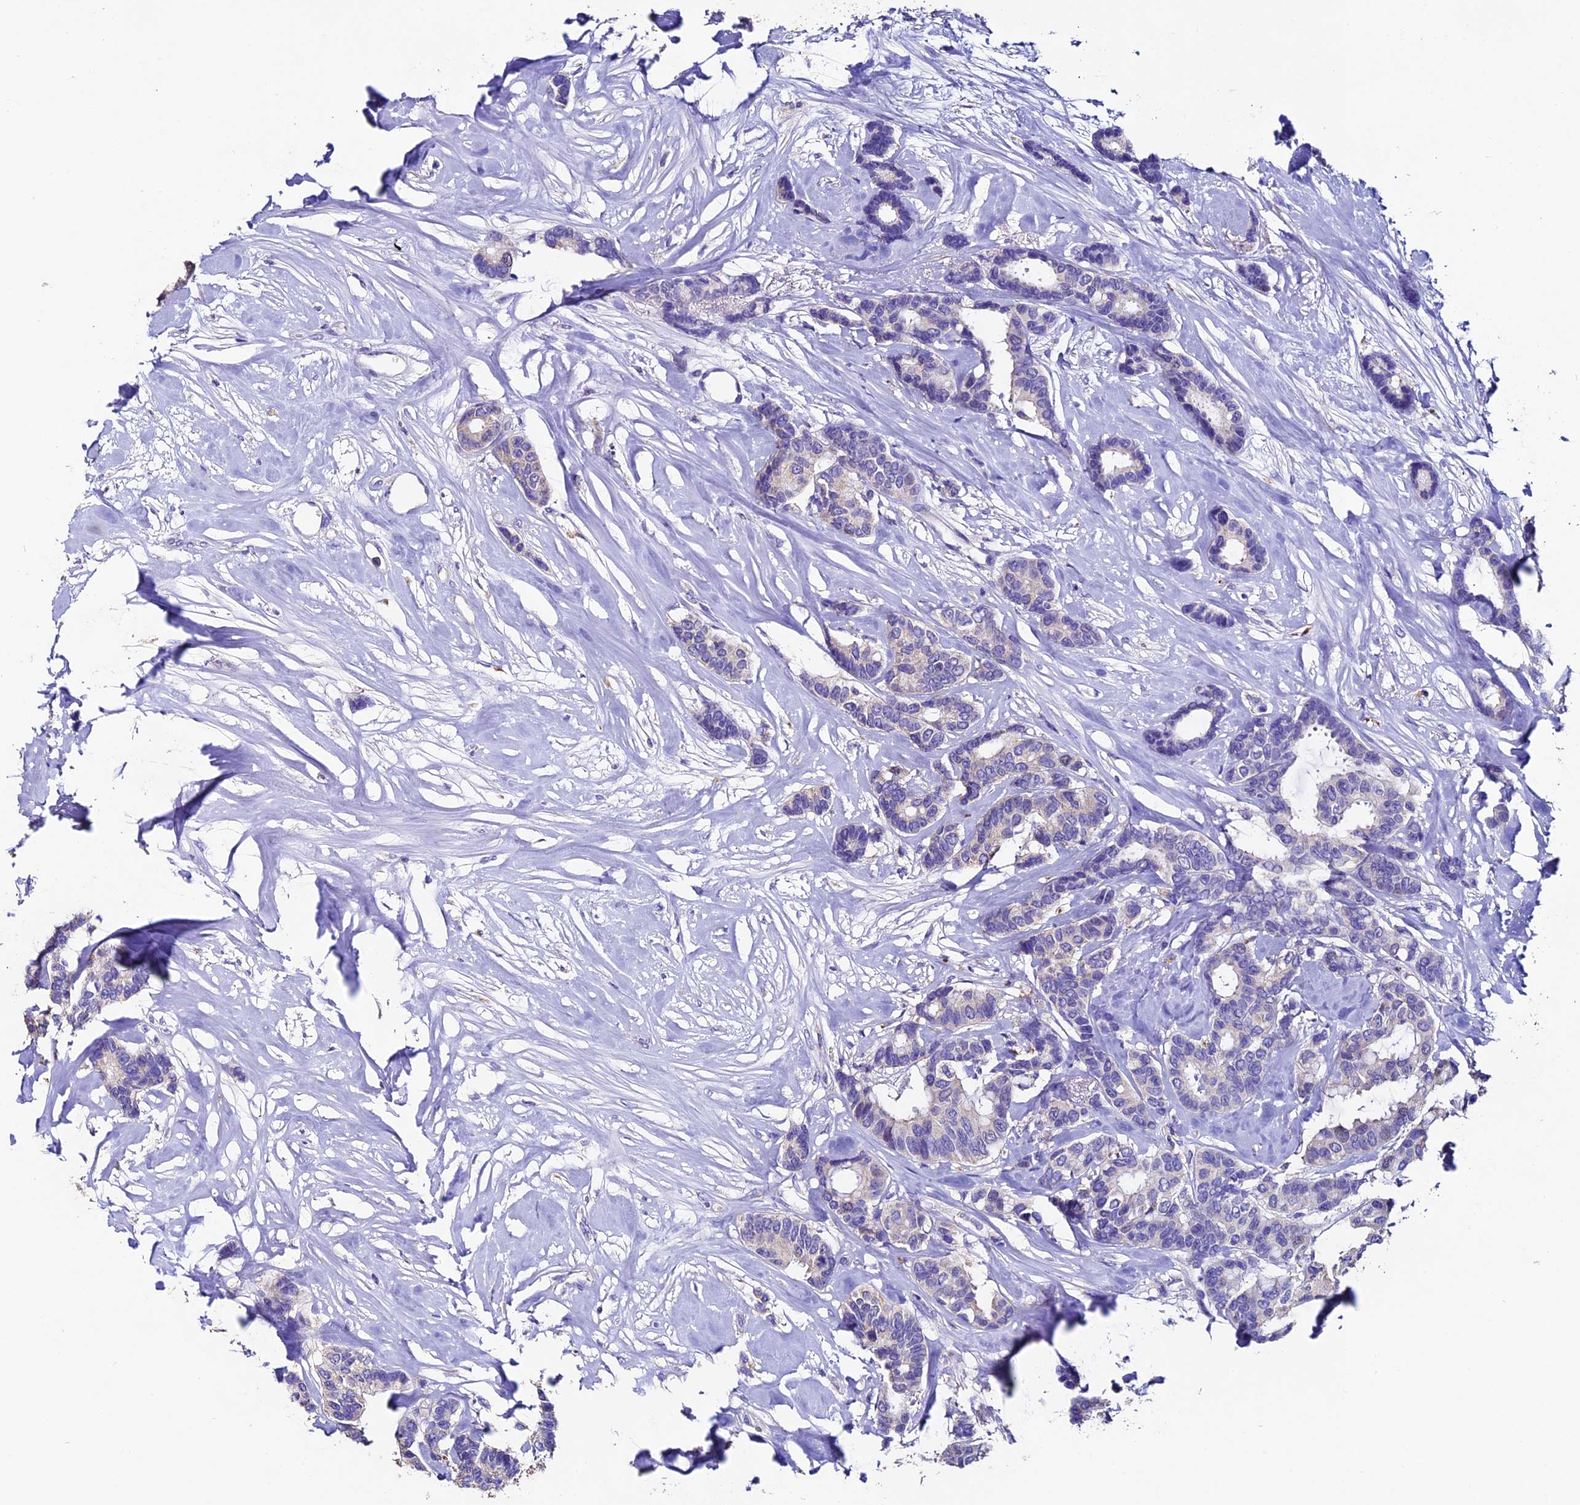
{"staining": {"intensity": "negative", "quantity": "none", "location": "none"}, "tissue": "breast cancer", "cell_type": "Tumor cells", "image_type": "cancer", "snomed": [{"axis": "morphology", "description": "Duct carcinoma"}, {"axis": "topography", "description": "Breast"}], "caption": "Immunohistochemical staining of breast cancer (infiltrating ductal carcinoma) reveals no significant staining in tumor cells. Nuclei are stained in blue.", "gene": "FBXW9", "patient": {"sex": "female", "age": 87}}